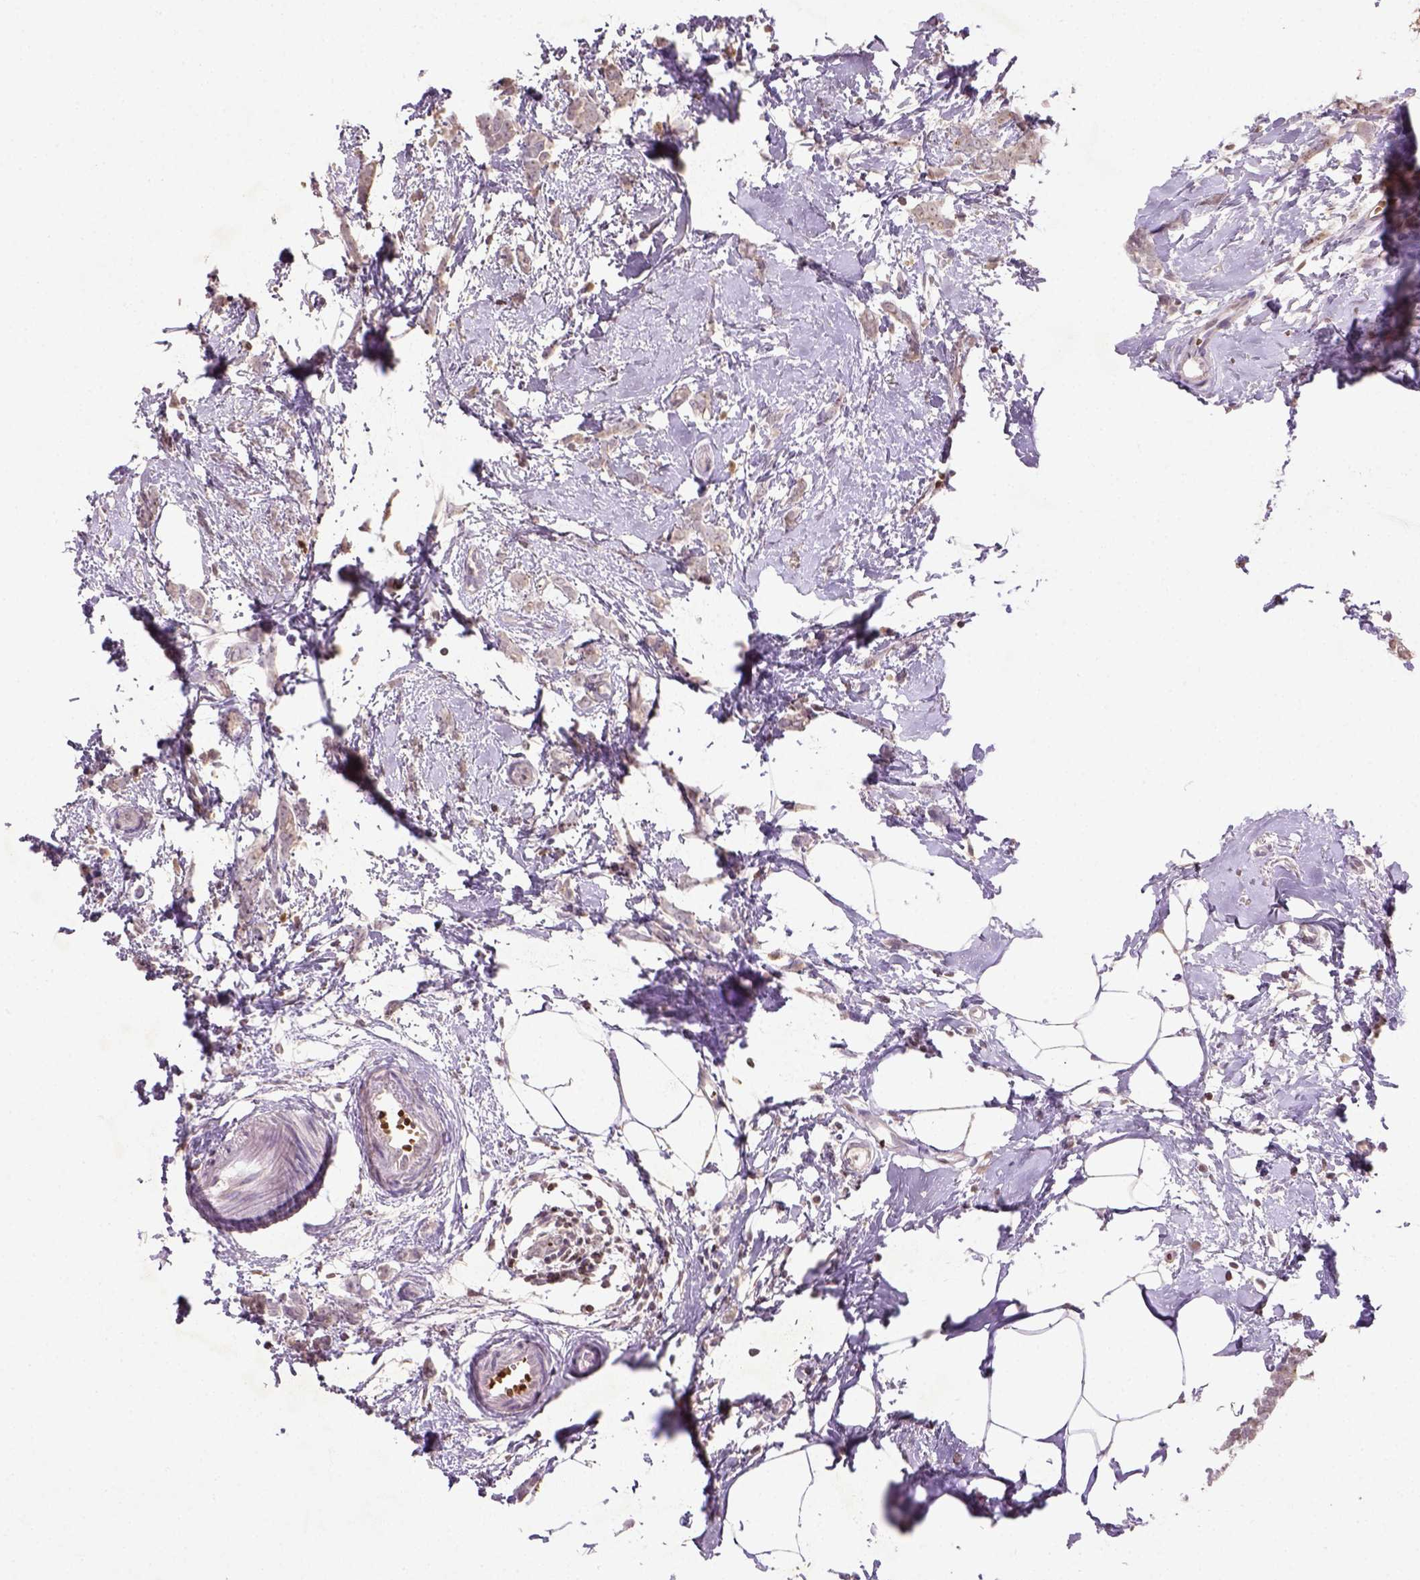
{"staining": {"intensity": "weak", "quantity": "<25%", "location": "nuclear"}, "tissue": "breast cancer", "cell_type": "Tumor cells", "image_type": "cancer", "snomed": [{"axis": "morphology", "description": "Duct carcinoma"}, {"axis": "topography", "description": "Breast"}], "caption": "Immunohistochemical staining of breast cancer (infiltrating ductal carcinoma) reveals no significant expression in tumor cells.", "gene": "NUDT3", "patient": {"sex": "female", "age": 40}}